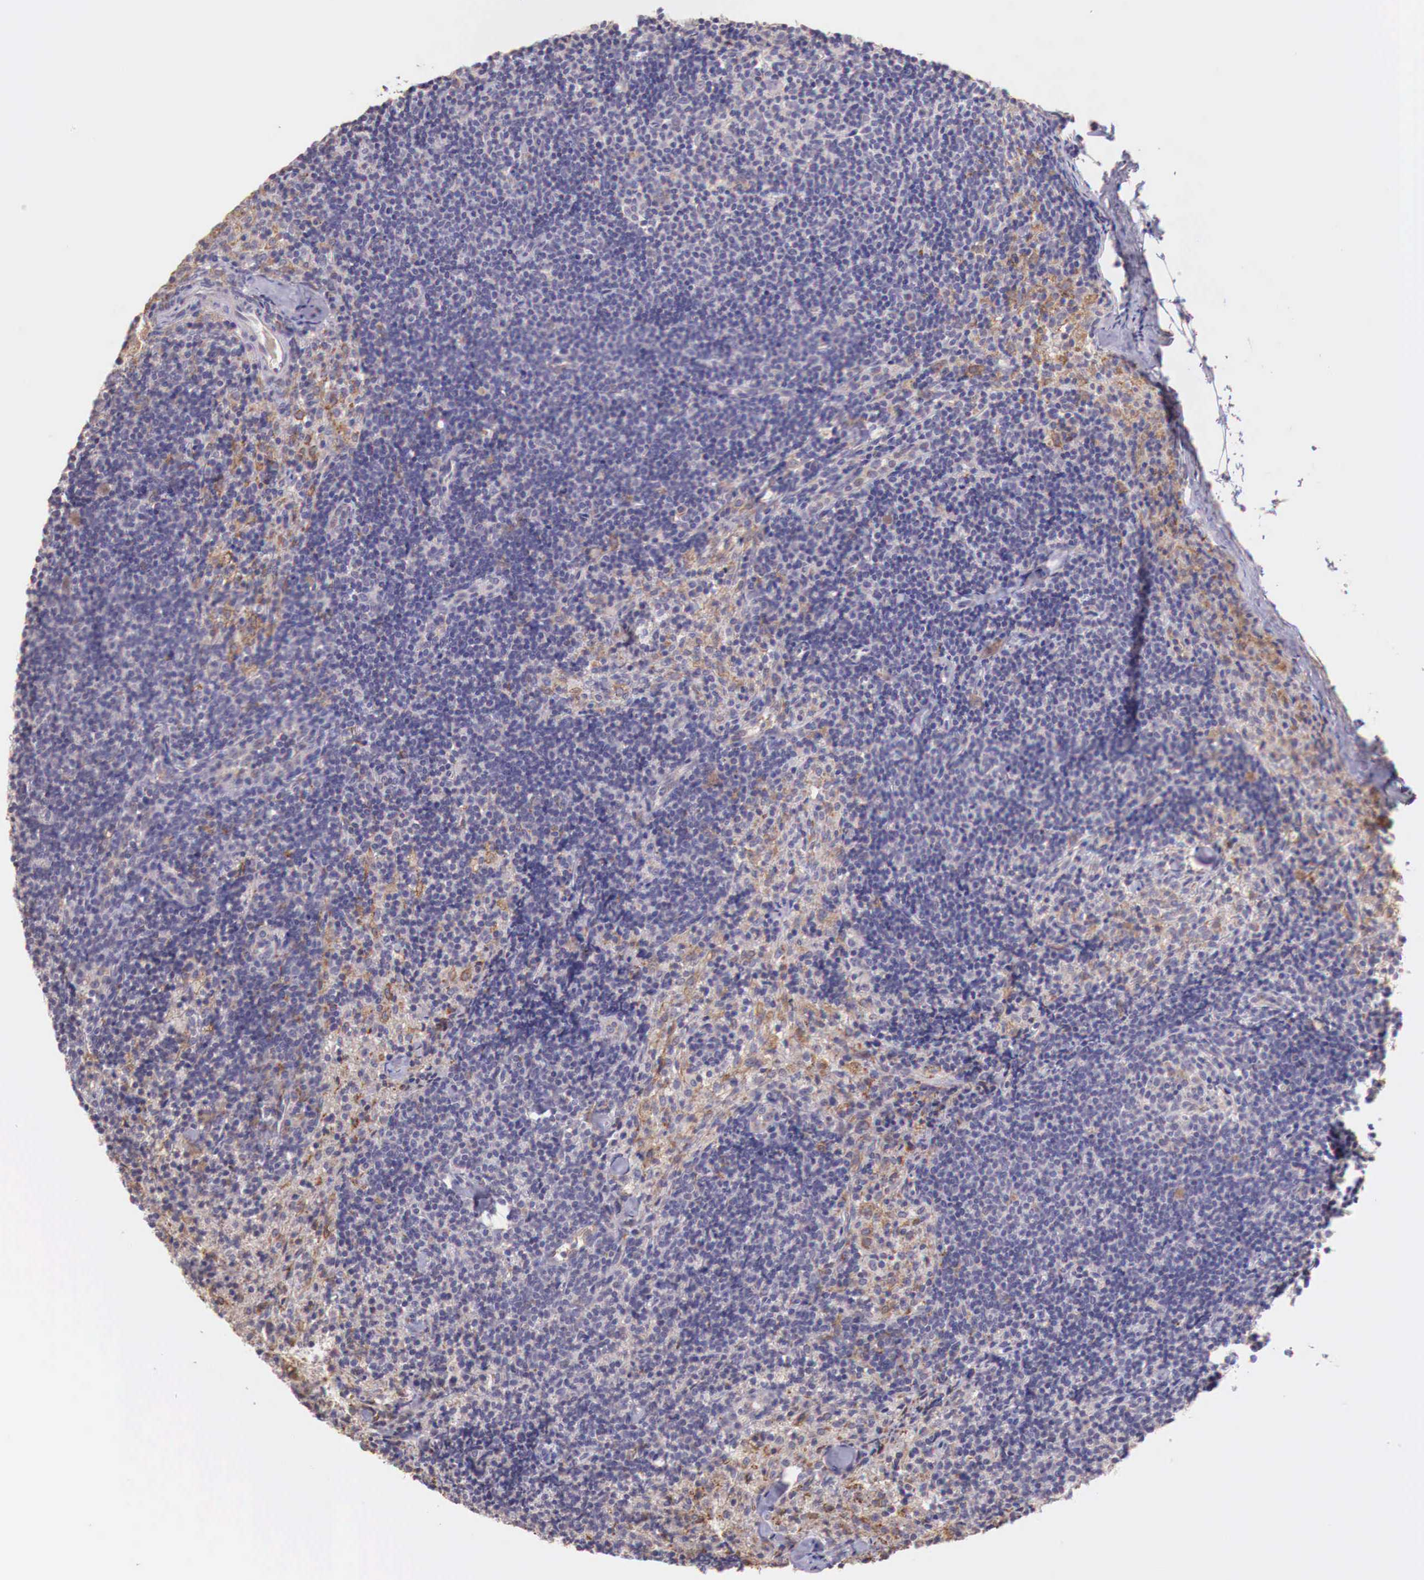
{"staining": {"intensity": "weak", "quantity": "25%-75%", "location": "cytoplasmic/membranous"}, "tissue": "lymph node", "cell_type": "Germinal center cells", "image_type": "normal", "snomed": [{"axis": "morphology", "description": "Normal tissue, NOS"}, {"axis": "topography", "description": "Lymph node"}], "caption": "DAB (3,3'-diaminobenzidine) immunohistochemical staining of normal lymph node displays weak cytoplasmic/membranous protein positivity in about 25%-75% of germinal center cells.", "gene": "CHRDL1", "patient": {"sex": "female", "age": 35}}